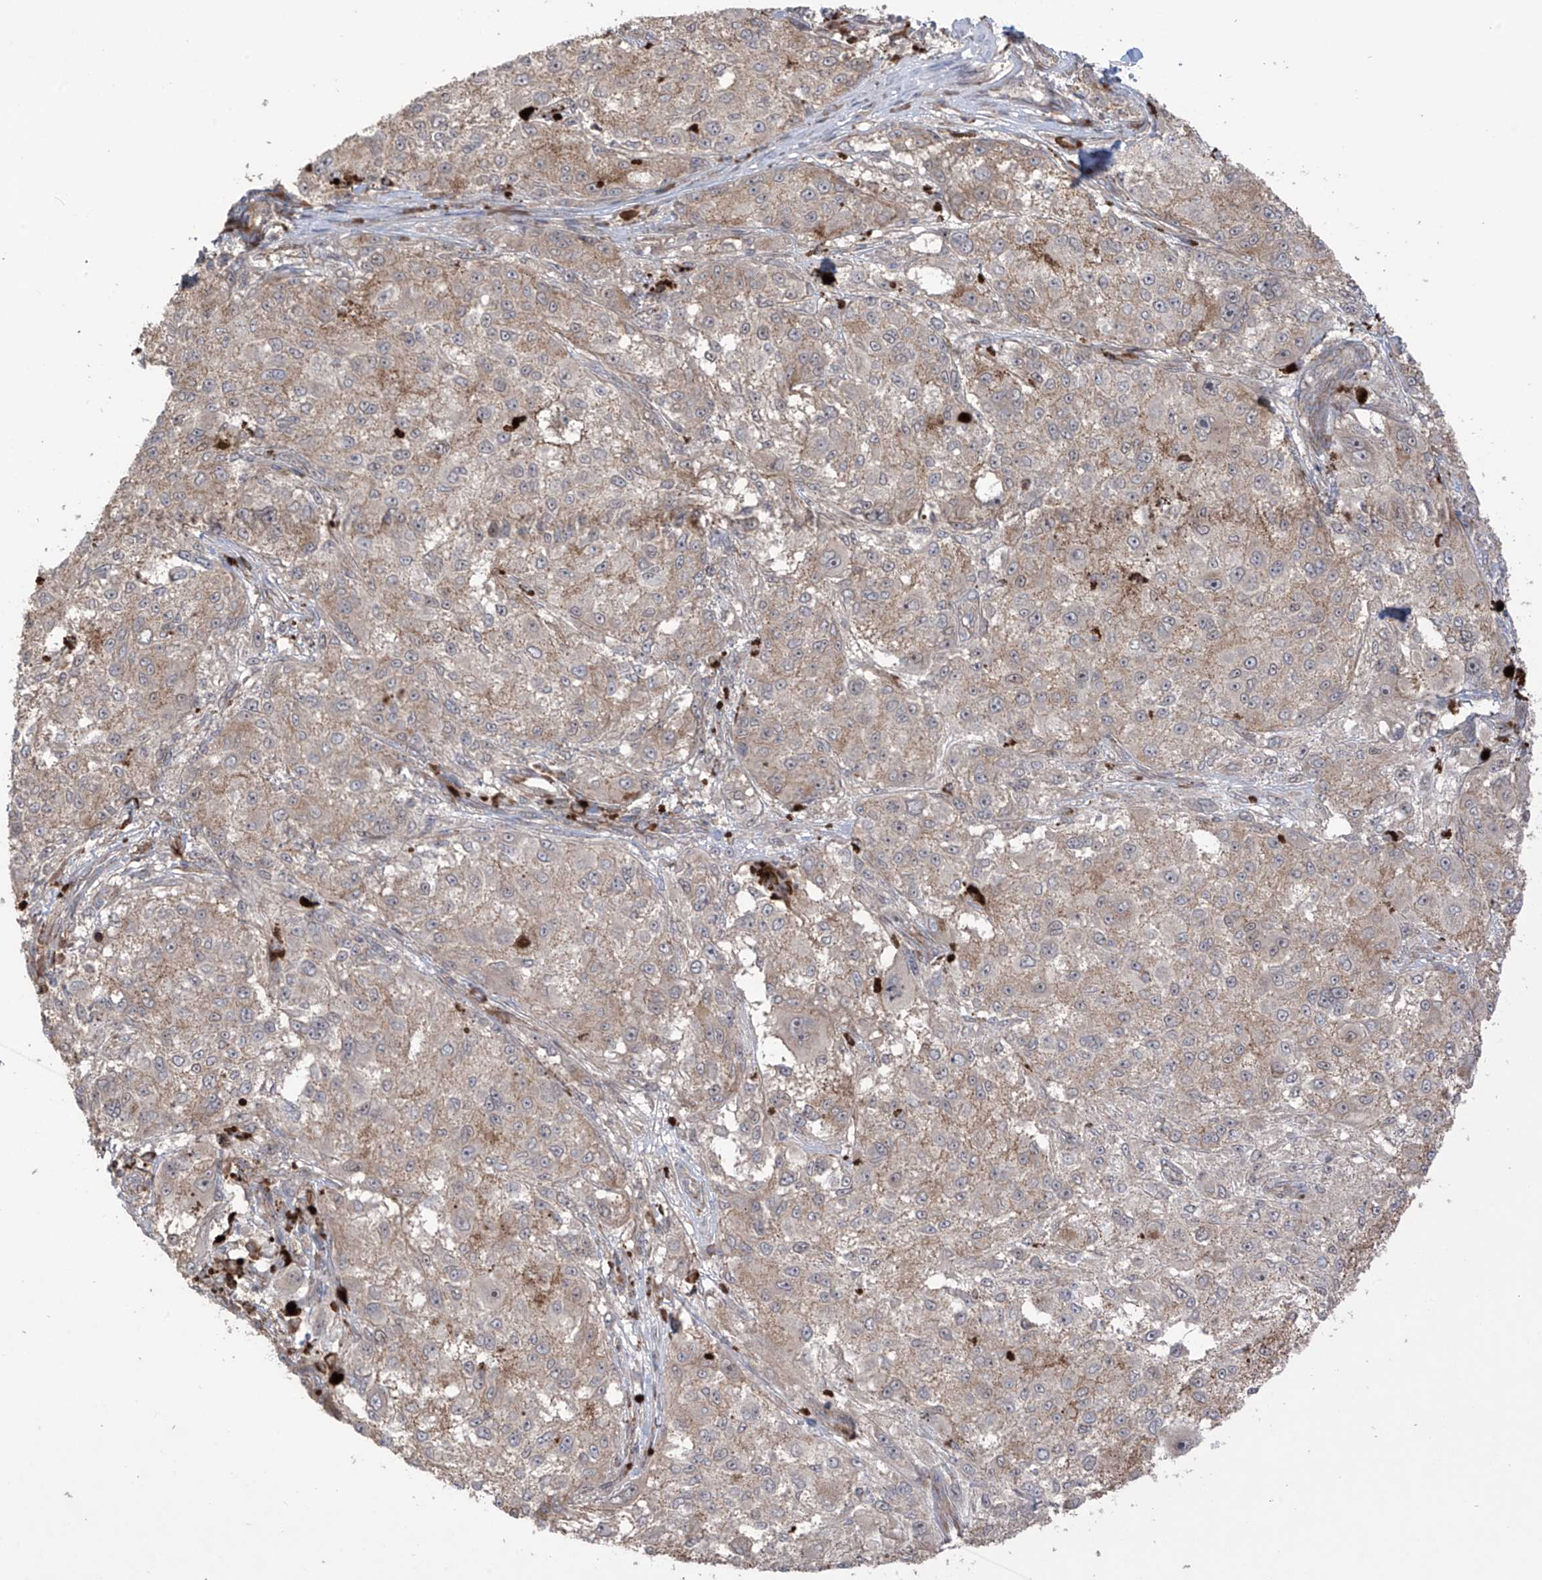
{"staining": {"intensity": "negative", "quantity": "none", "location": "none"}, "tissue": "melanoma", "cell_type": "Tumor cells", "image_type": "cancer", "snomed": [{"axis": "morphology", "description": "Necrosis, NOS"}, {"axis": "morphology", "description": "Malignant melanoma, NOS"}, {"axis": "topography", "description": "Skin"}], "caption": "A photomicrograph of human malignant melanoma is negative for staining in tumor cells.", "gene": "LRRC74A", "patient": {"sex": "female", "age": 87}}